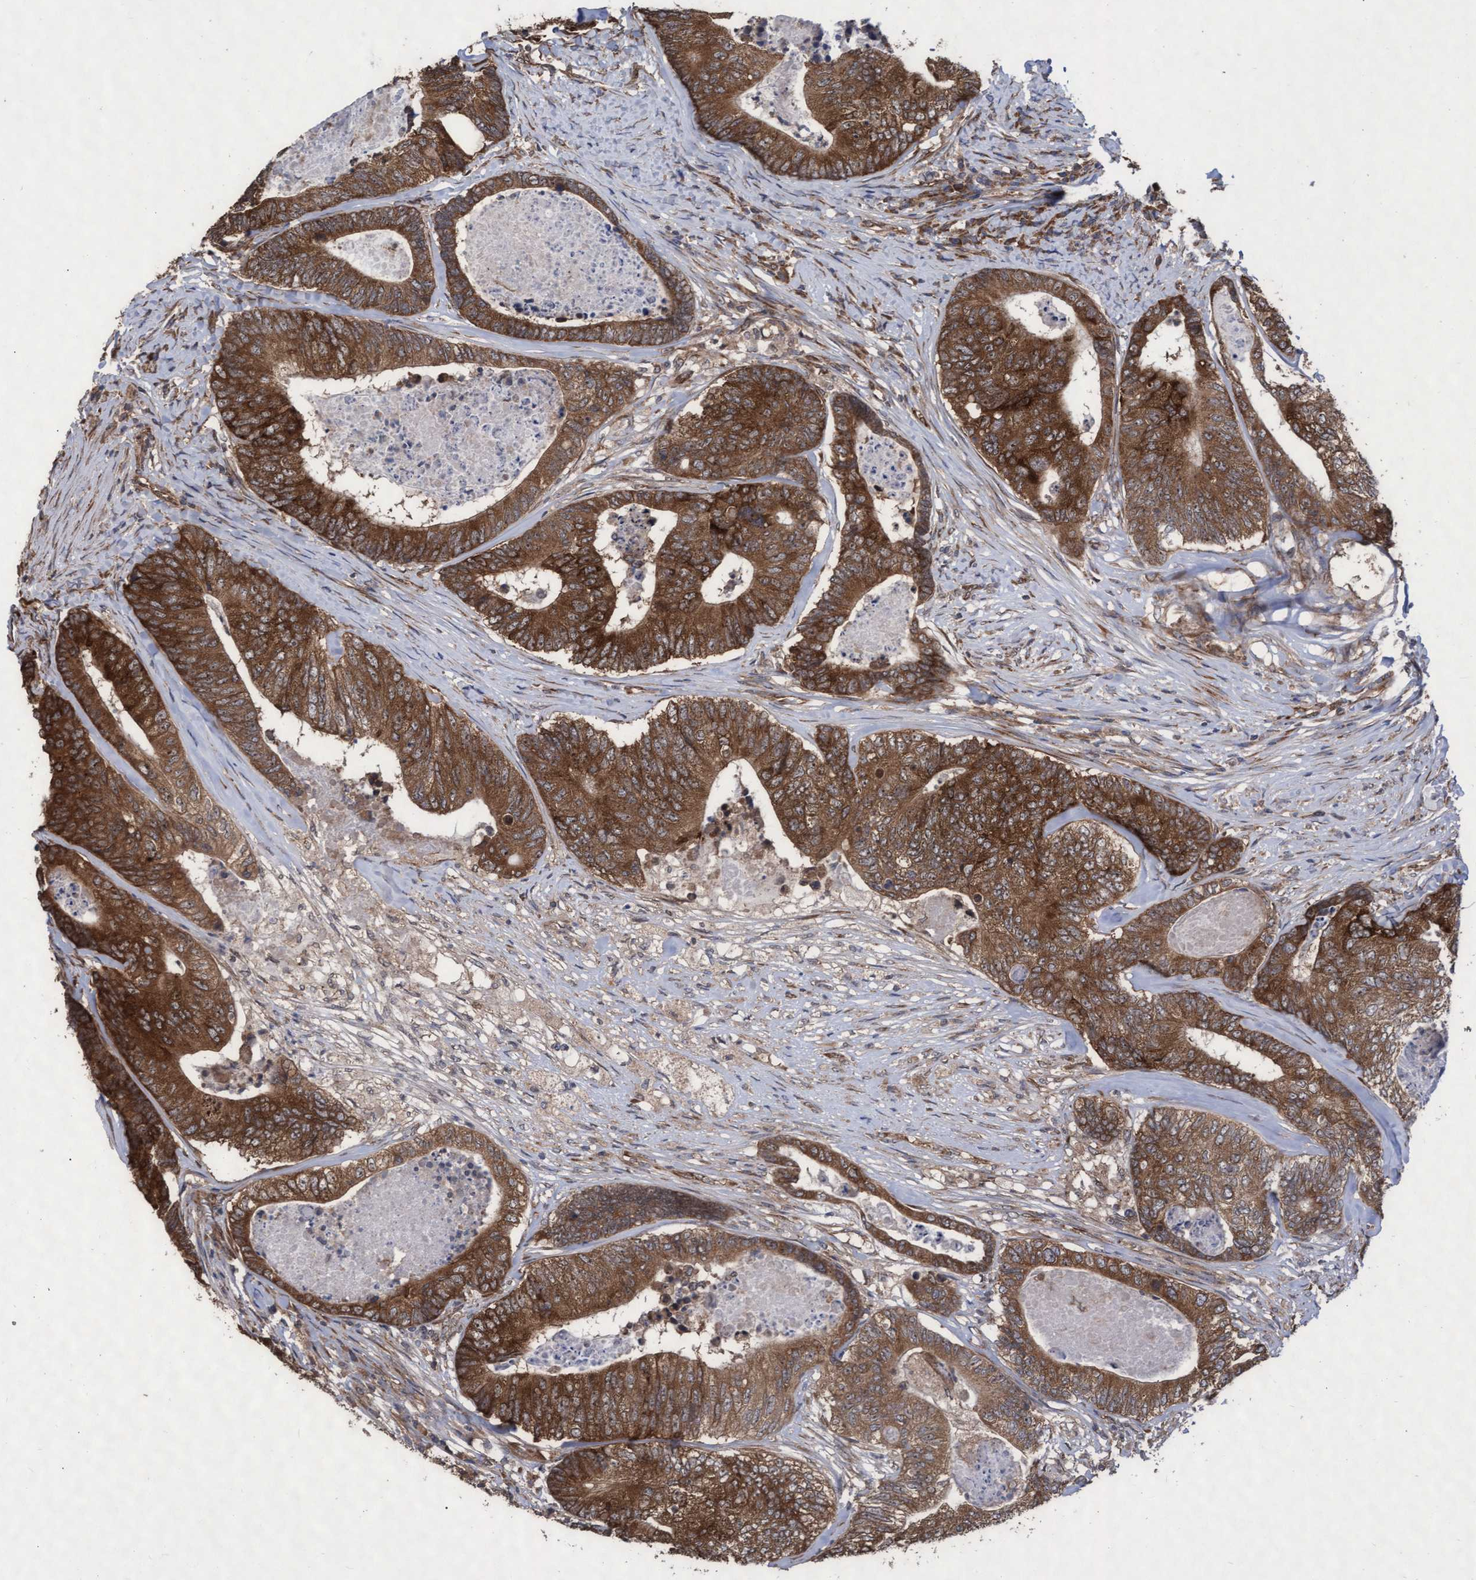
{"staining": {"intensity": "strong", "quantity": ">75%", "location": "cytoplasmic/membranous"}, "tissue": "colorectal cancer", "cell_type": "Tumor cells", "image_type": "cancer", "snomed": [{"axis": "morphology", "description": "Adenocarcinoma, NOS"}, {"axis": "topography", "description": "Colon"}], "caption": "DAB immunohistochemical staining of human colorectal cancer shows strong cytoplasmic/membranous protein expression in about >75% of tumor cells. (IHC, brightfield microscopy, high magnification).", "gene": "ABCF2", "patient": {"sex": "female", "age": 67}}